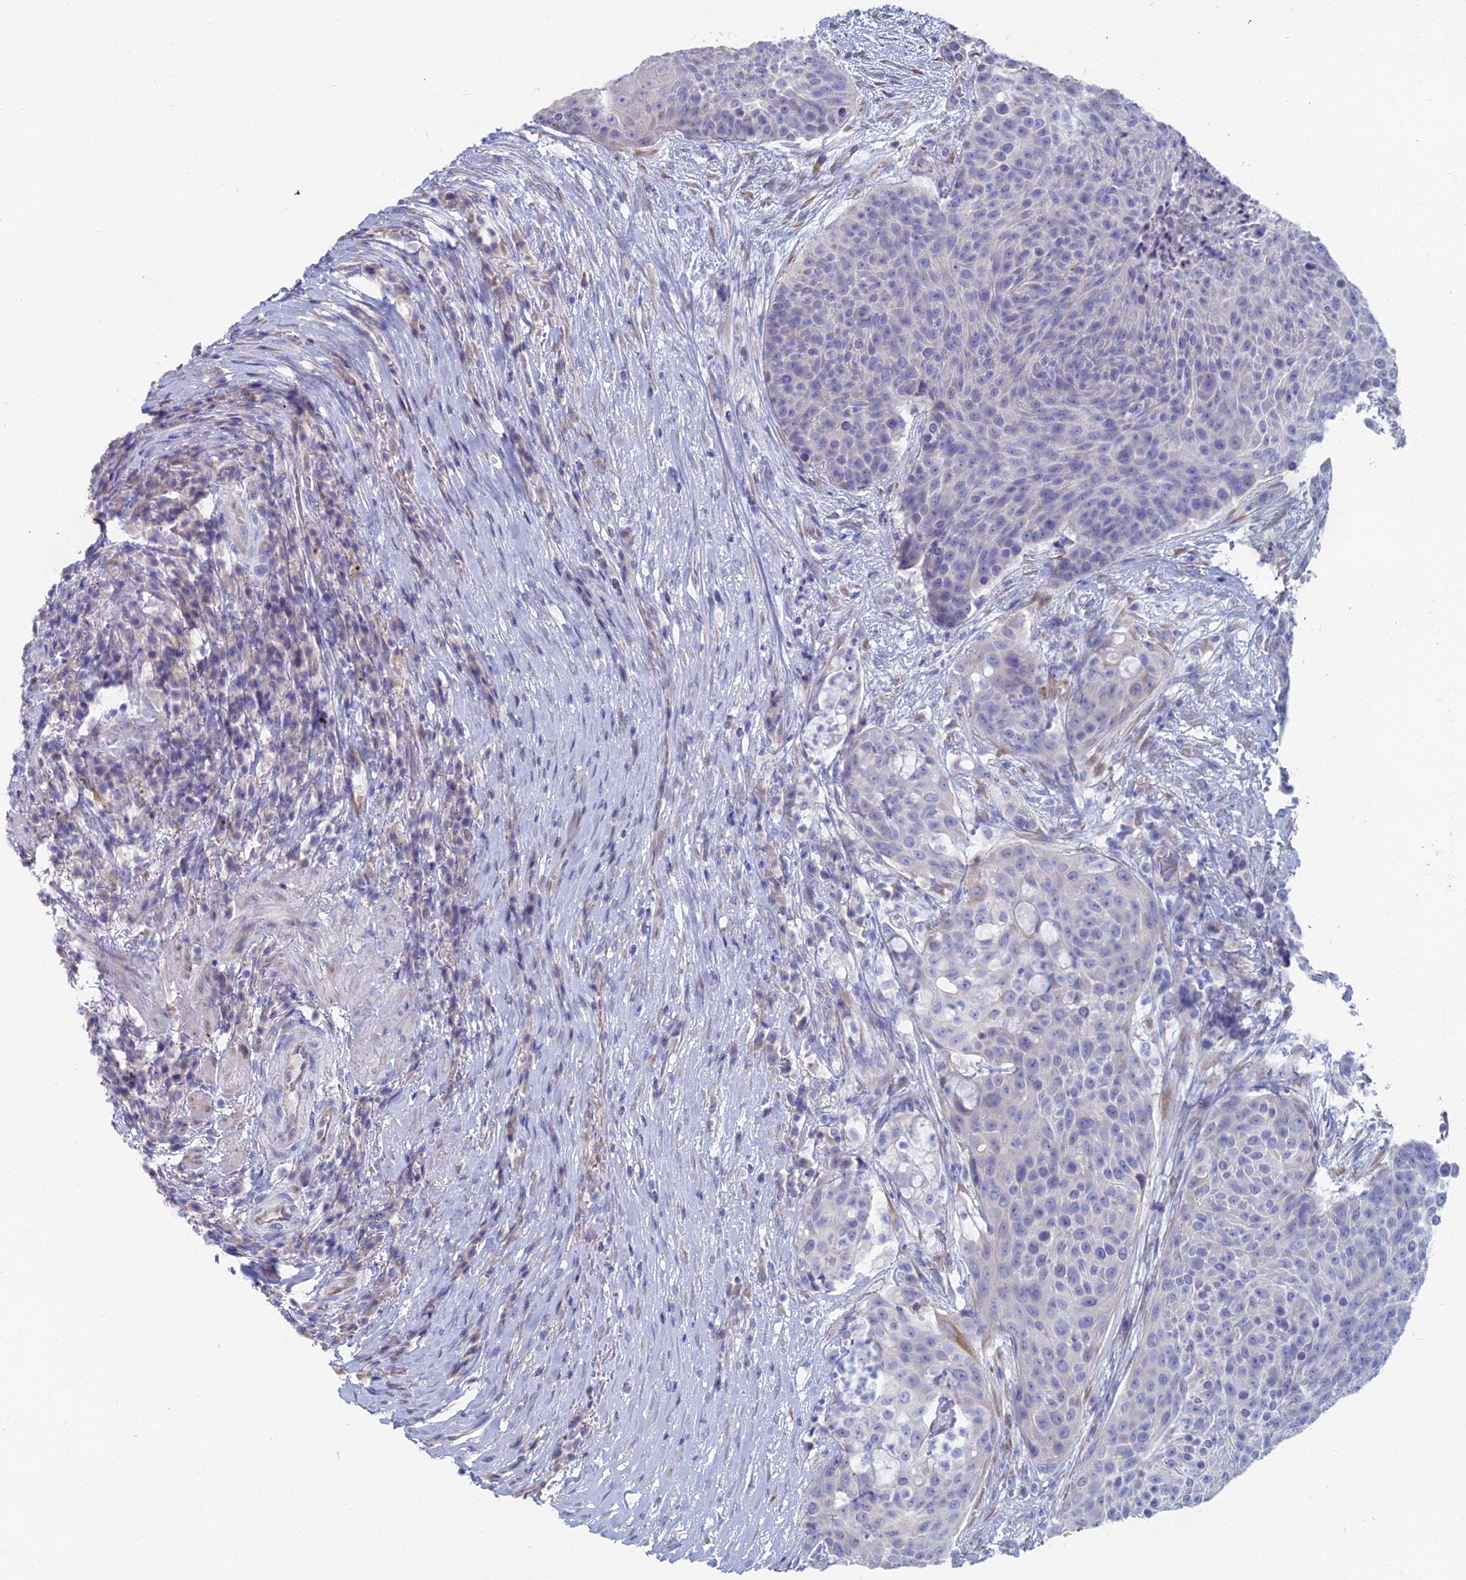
{"staining": {"intensity": "negative", "quantity": "none", "location": "none"}, "tissue": "urothelial cancer", "cell_type": "Tumor cells", "image_type": "cancer", "snomed": [{"axis": "morphology", "description": "Urothelial carcinoma, High grade"}, {"axis": "topography", "description": "Urinary bladder"}], "caption": "High-grade urothelial carcinoma was stained to show a protein in brown. There is no significant expression in tumor cells.", "gene": "TNNT3", "patient": {"sex": "female", "age": 63}}